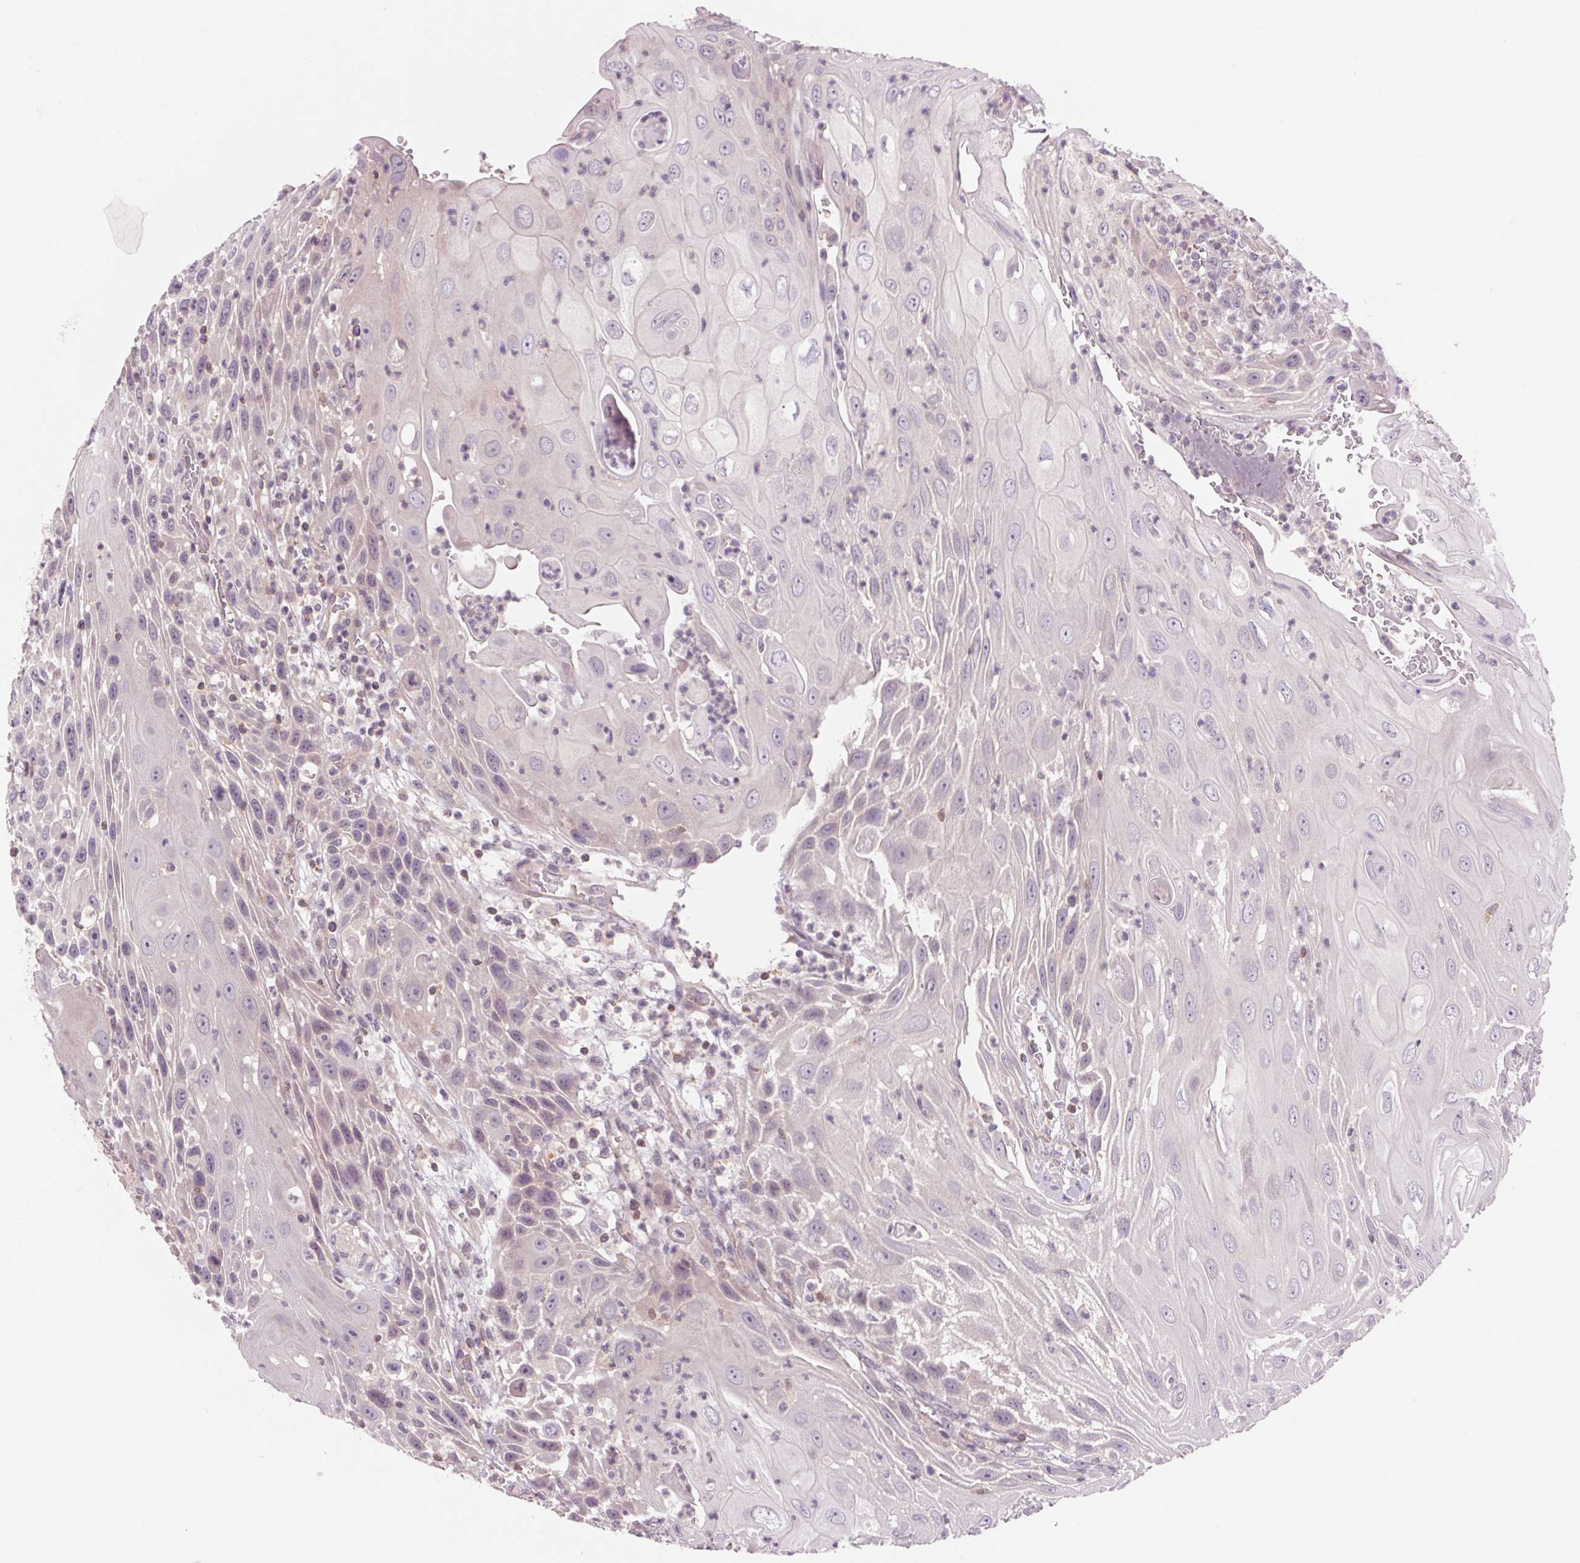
{"staining": {"intensity": "negative", "quantity": "none", "location": "none"}, "tissue": "head and neck cancer", "cell_type": "Tumor cells", "image_type": "cancer", "snomed": [{"axis": "morphology", "description": "Squamous cell carcinoma, NOS"}, {"axis": "topography", "description": "Head-Neck"}], "caption": "There is no significant staining in tumor cells of squamous cell carcinoma (head and neck).", "gene": "SH3RF2", "patient": {"sex": "male", "age": 69}}